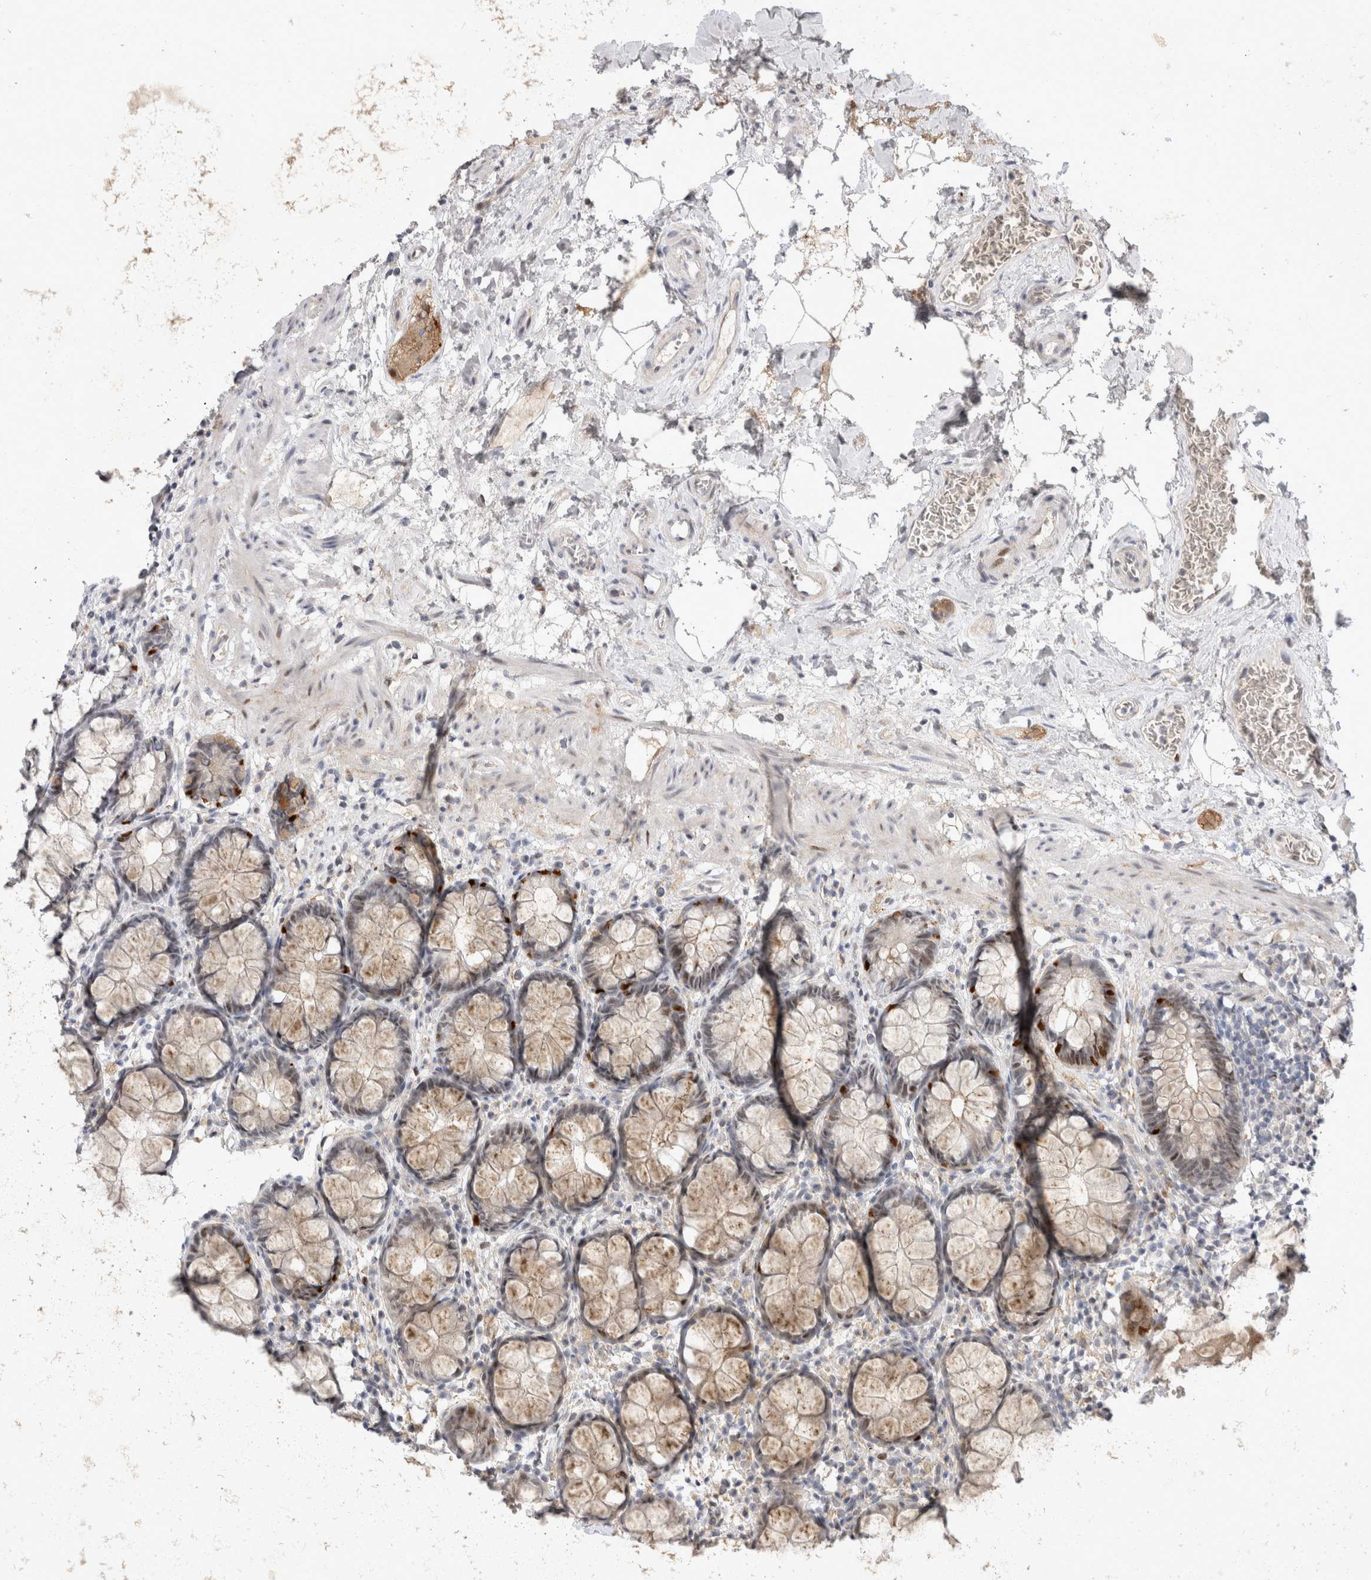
{"staining": {"intensity": "moderate", "quantity": ">75%", "location": "cytoplasmic/membranous,nuclear"}, "tissue": "rectum", "cell_type": "Glandular cells", "image_type": "normal", "snomed": [{"axis": "morphology", "description": "Normal tissue, NOS"}, {"axis": "topography", "description": "Rectum"}], "caption": "Human rectum stained with a brown dye shows moderate cytoplasmic/membranous,nuclear positive positivity in about >75% of glandular cells.", "gene": "TOM1L2", "patient": {"sex": "male", "age": 64}}